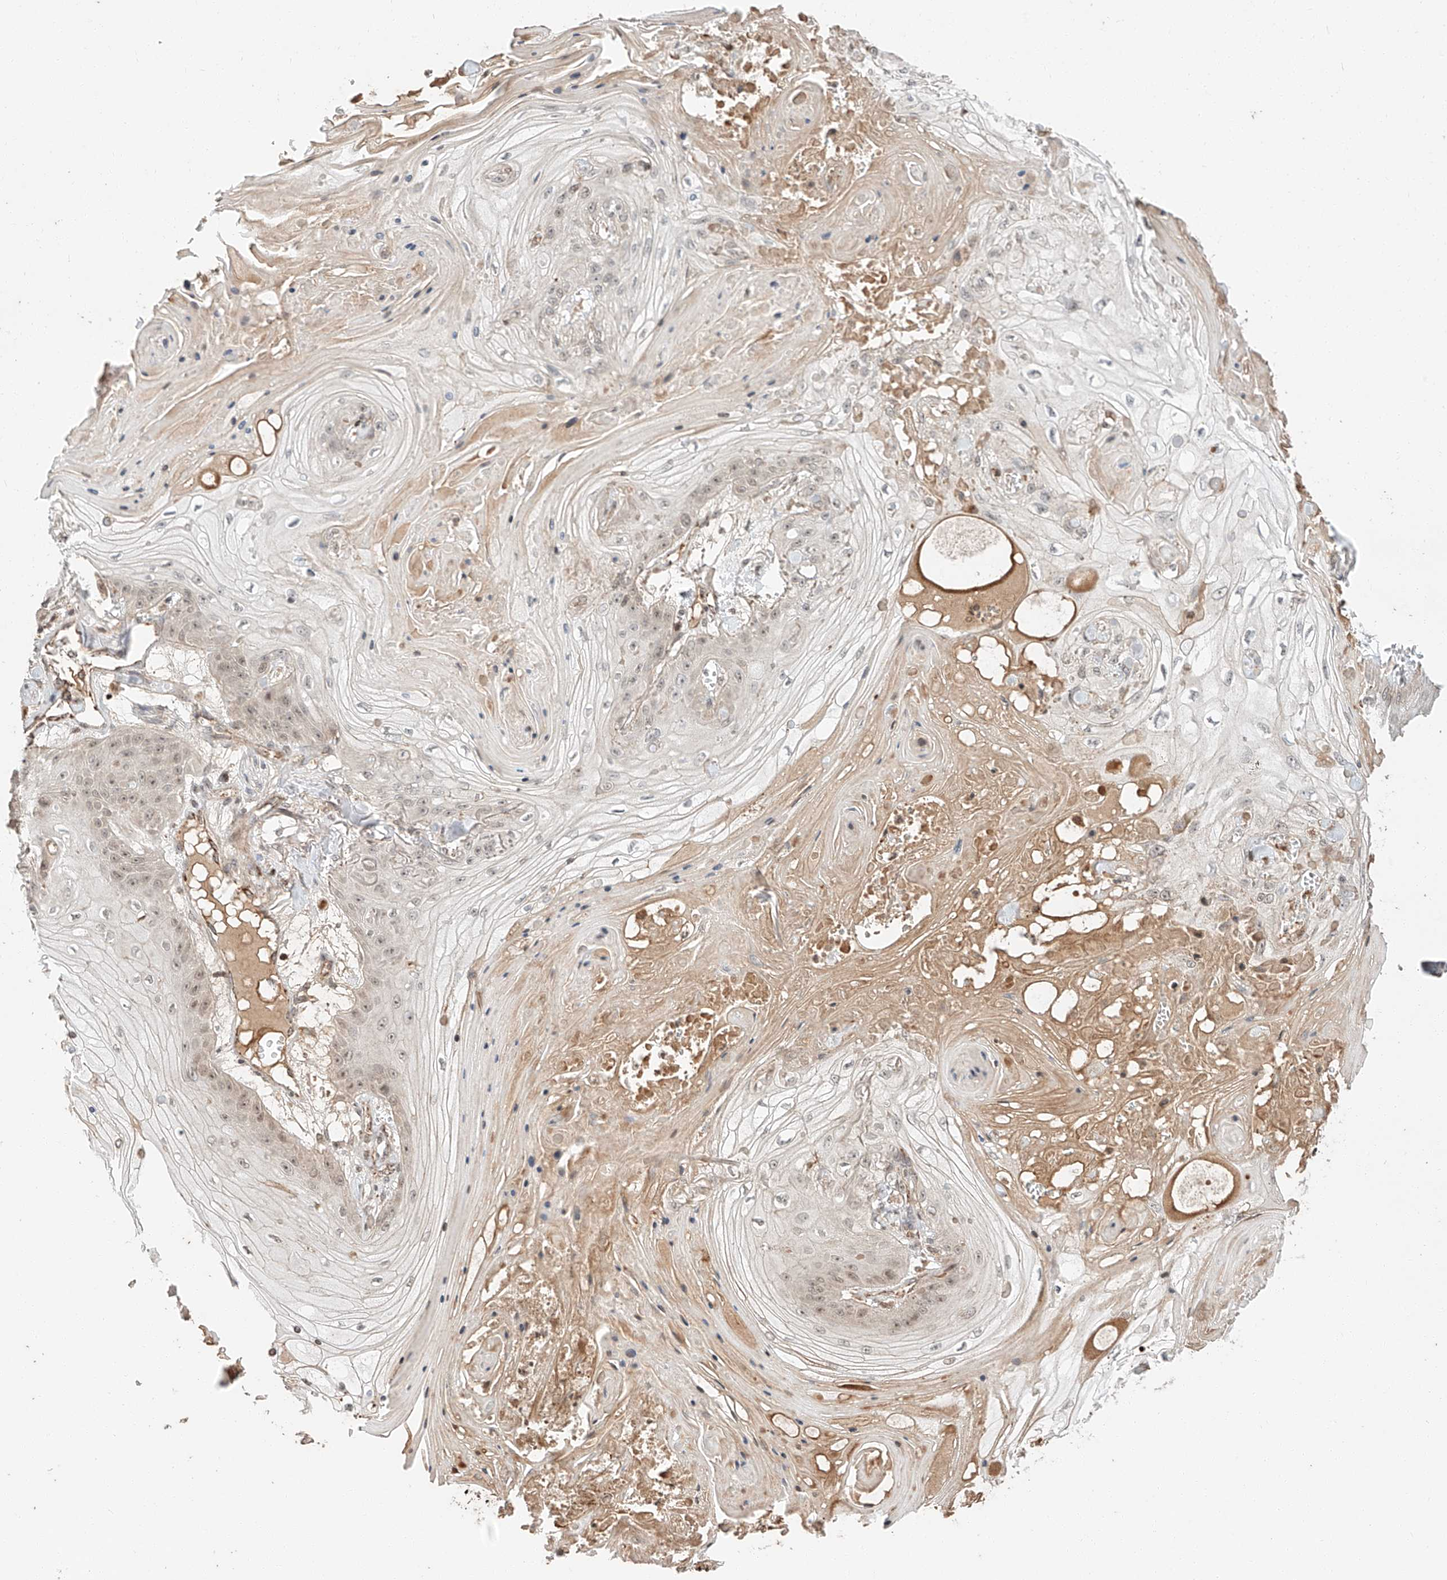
{"staining": {"intensity": "weak", "quantity": "<25%", "location": "nuclear"}, "tissue": "skin cancer", "cell_type": "Tumor cells", "image_type": "cancer", "snomed": [{"axis": "morphology", "description": "Squamous cell carcinoma, NOS"}, {"axis": "topography", "description": "Skin"}], "caption": "Immunohistochemical staining of human skin cancer (squamous cell carcinoma) reveals no significant positivity in tumor cells.", "gene": "ARHGAP33", "patient": {"sex": "male", "age": 74}}